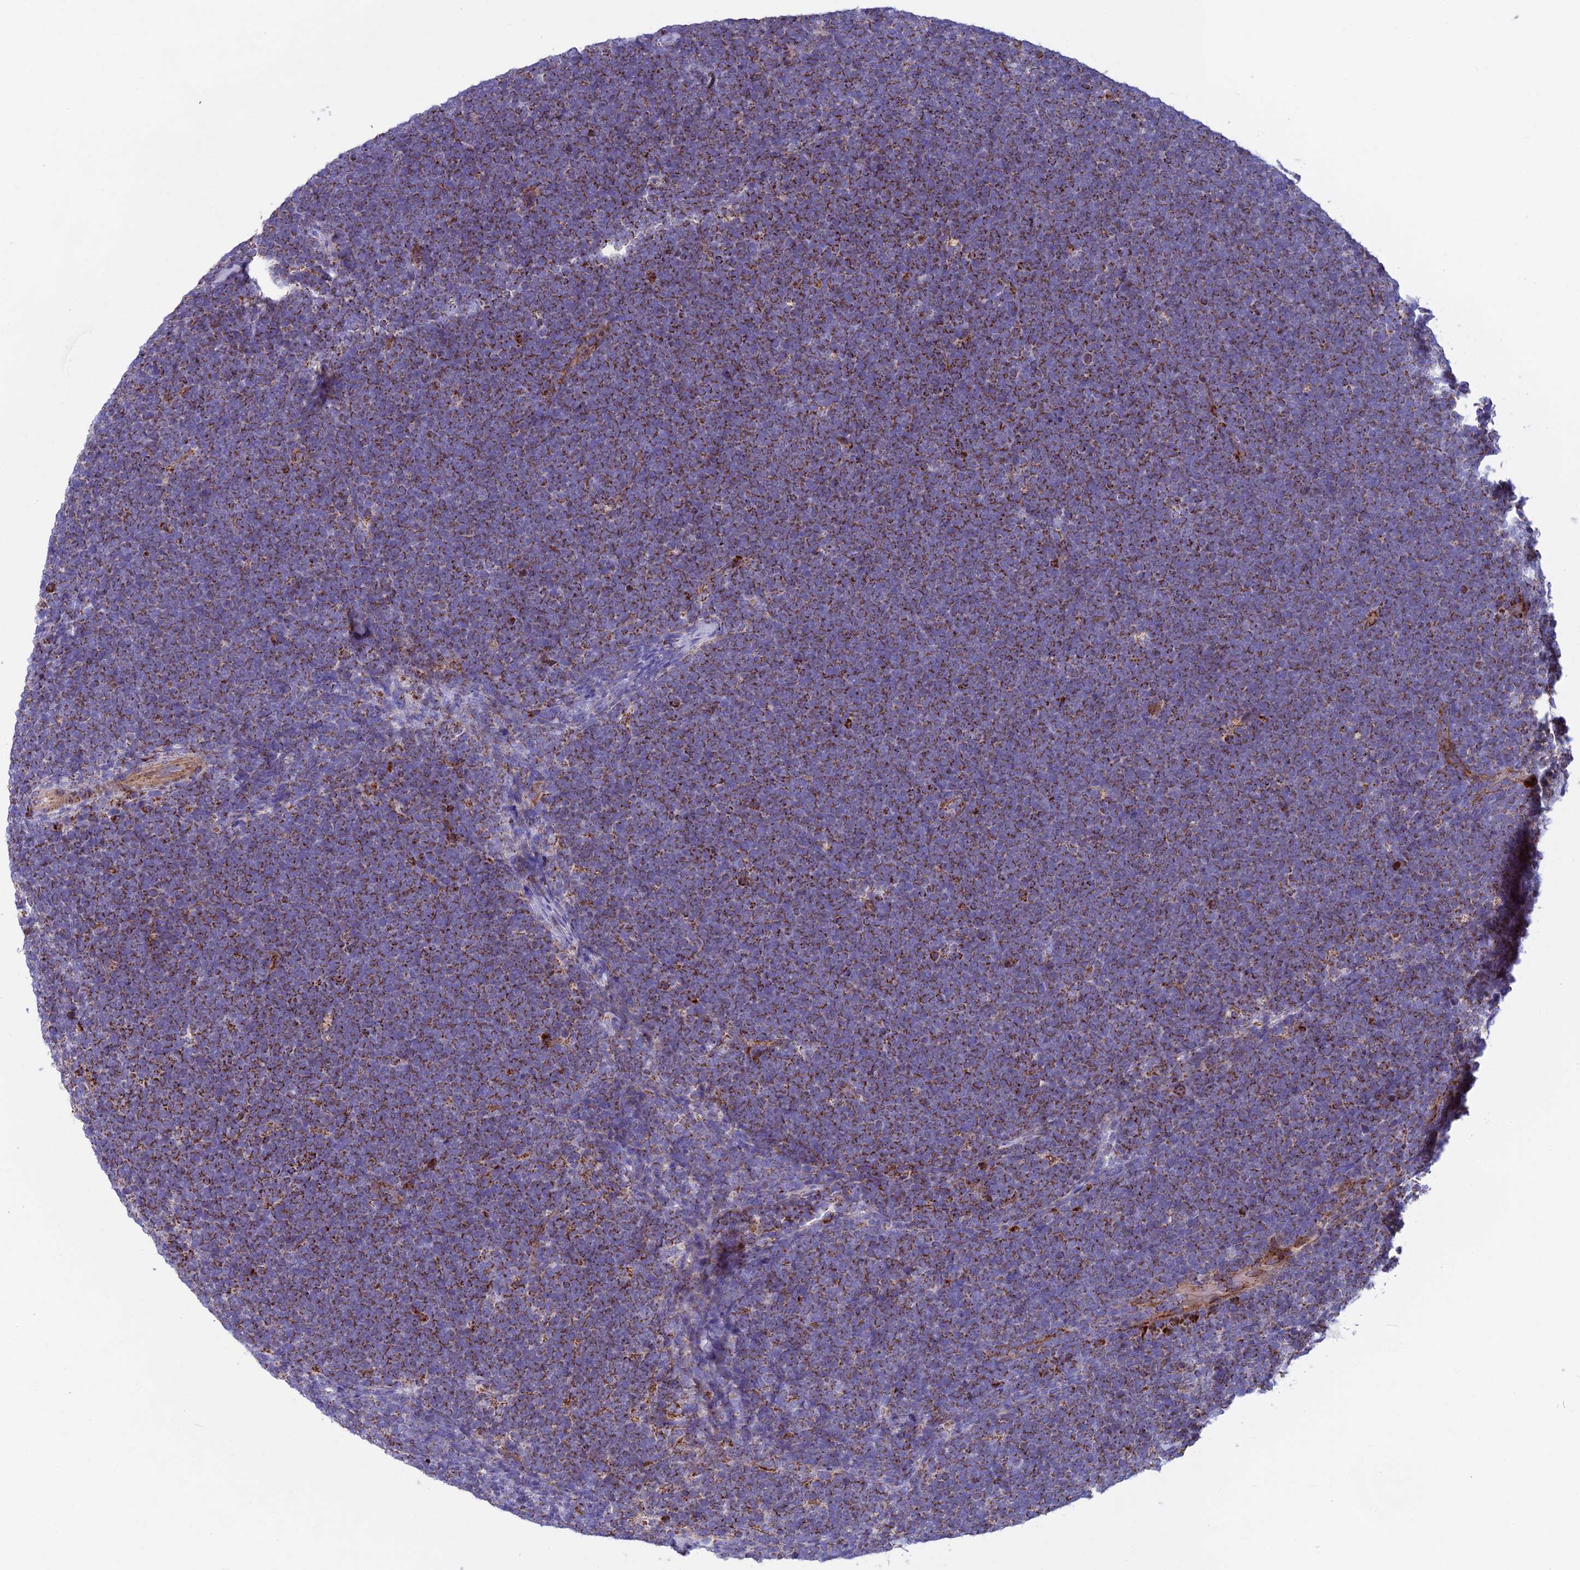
{"staining": {"intensity": "moderate", "quantity": ">75%", "location": "cytoplasmic/membranous"}, "tissue": "lymphoma", "cell_type": "Tumor cells", "image_type": "cancer", "snomed": [{"axis": "morphology", "description": "Malignant lymphoma, non-Hodgkin's type, High grade"}, {"axis": "topography", "description": "Lymph node"}], "caption": "Lymphoma stained with DAB immunohistochemistry displays medium levels of moderate cytoplasmic/membranous expression in approximately >75% of tumor cells. Using DAB (brown) and hematoxylin (blue) stains, captured at high magnification using brightfield microscopy.", "gene": "CS", "patient": {"sex": "male", "age": 13}}